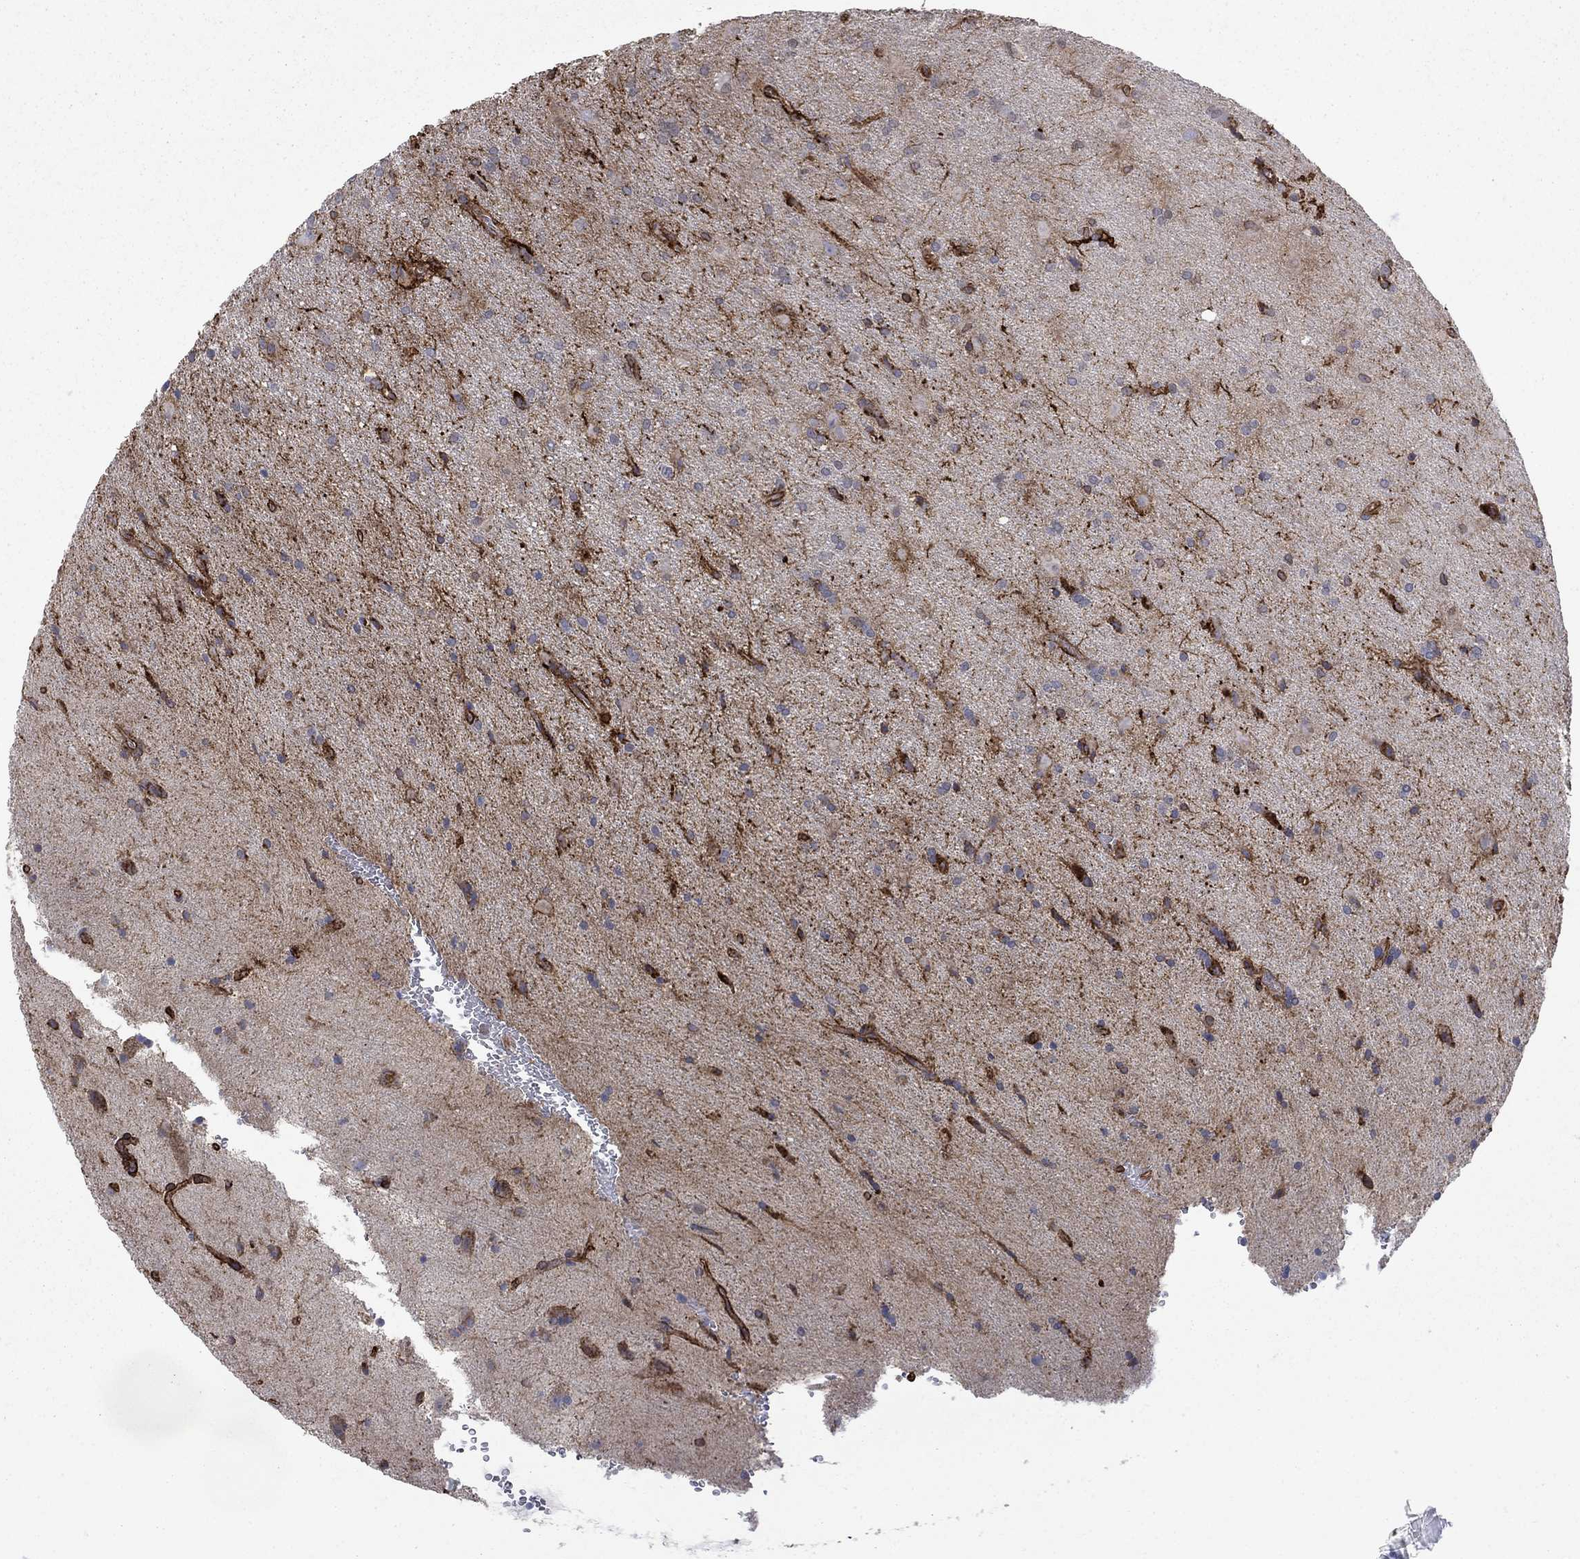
{"staining": {"intensity": "negative", "quantity": "none", "location": "none"}, "tissue": "glioma", "cell_type": "Tumor cells", "image_type": "cancer", "snomed": [{"axis": "morphology", "description": "Glioma, malignant, Low grade"}, {"axis": "topography", "description": "Brain"}], "caption": "Immunohistochemical staining of human malignant low-grade glioma shows no significant positivity in tumor cells.", "gene": "PLAU", "patient": {"sex": "male", "age": 58}}